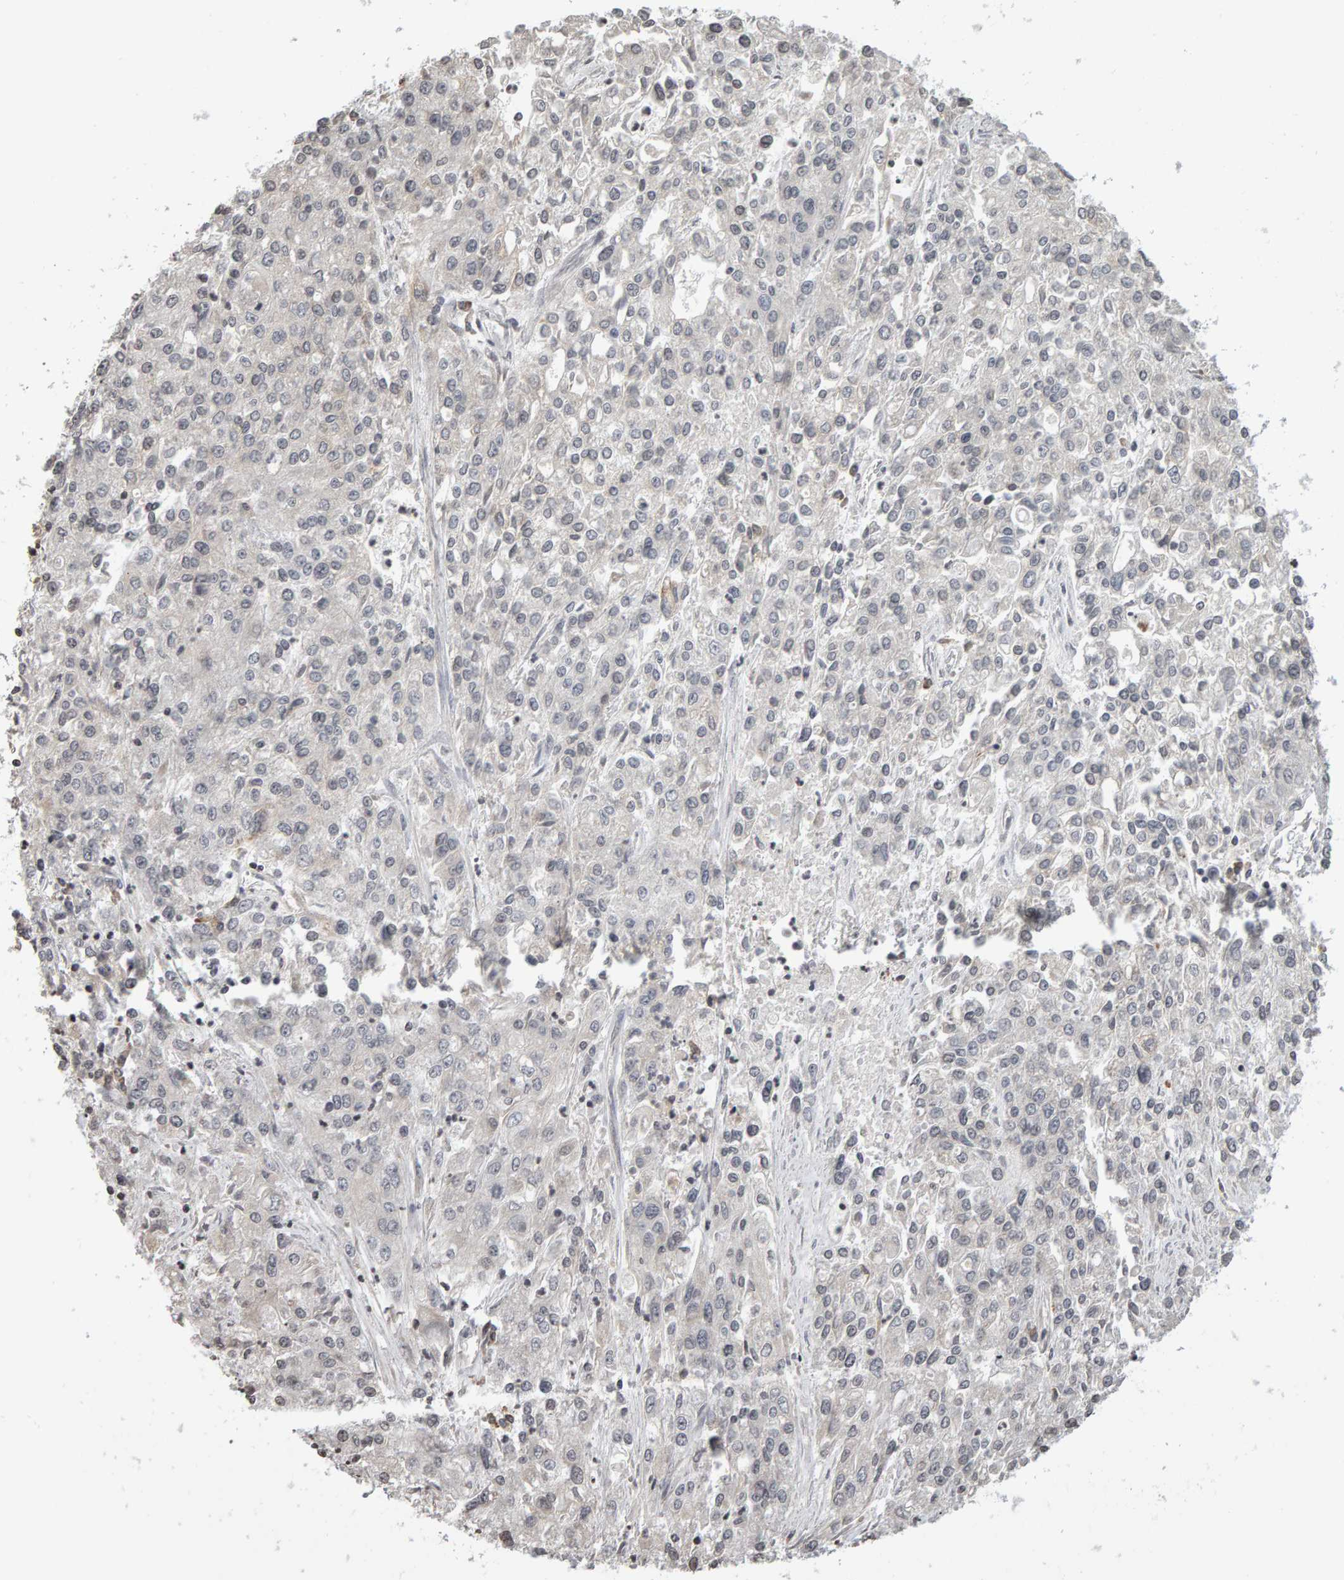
{"staining": {"intensity": "negative", "quantity": "none", "location": "none"}, "tissue": "endometrial cancer", "cell_type": "Tumor cells", "image_type": "cancer", "snomed": [{"axis": "morphology", "description": "Adenocarcinoma, NOS"}, {"axis": "topography", "description": "Endometrium"}], "caption": "This is a image of immunohistochemistry (IHC) staining of adenocarcinoma (endometrial), which shows no staining in tumor cells.", "gene": "TRAM1", "patient": {"sex": "female", "age": 49}}